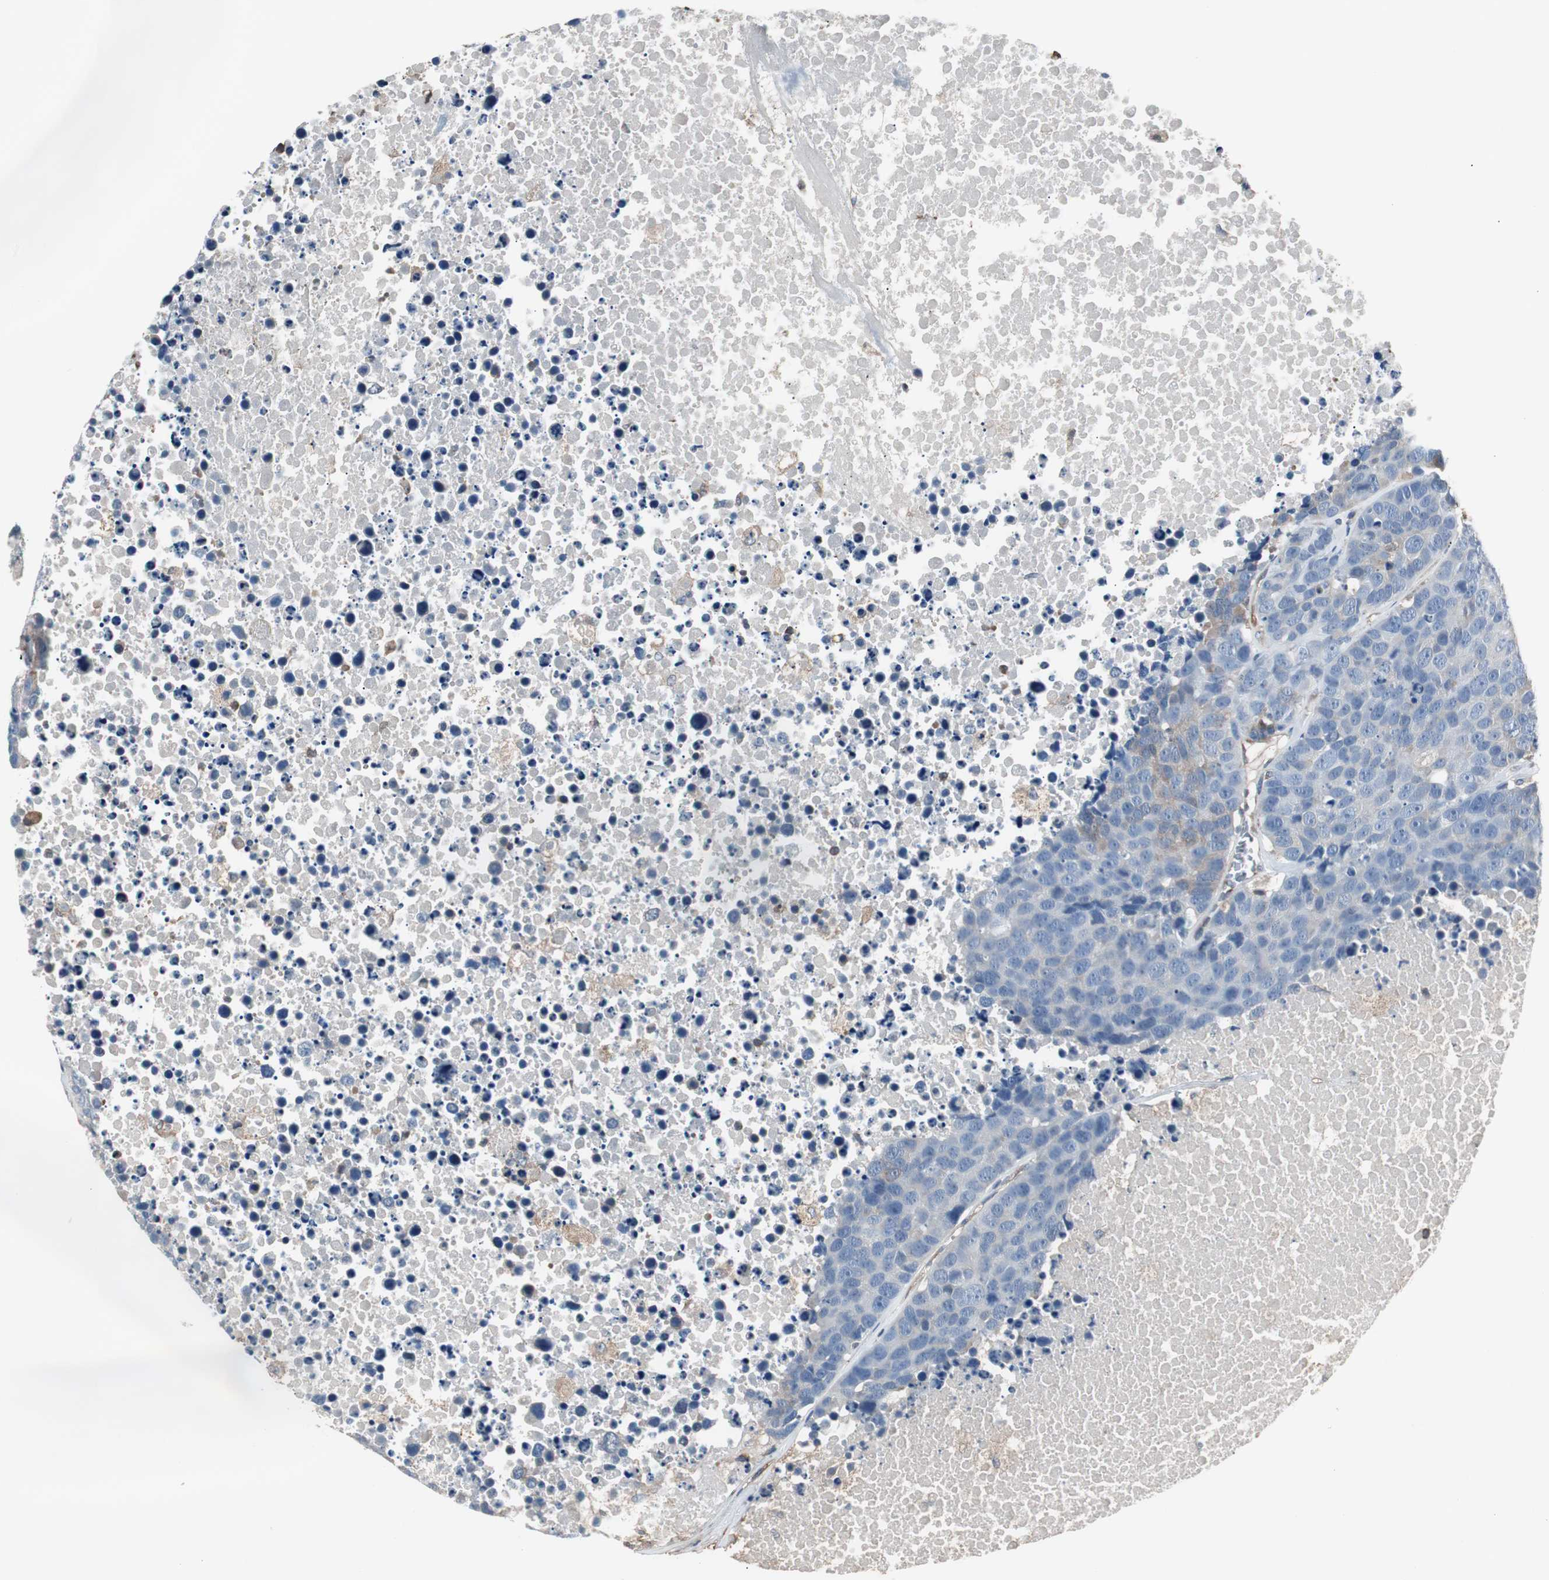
{"staining": {"intensity": "weak", "quantity": "<25%", "location": "cytoplasmic/membranous"}, "tissue": "carcinoid", "cell_type": "Tumor cells", "image_type": "cancer", "snomed": [{"axis": "morphology", "description": "Carcinoid, malignant, NOS"}, {"axis": "topography", "description": "Lung"}], "caption": "This histopathology image is of malignant carcinoid stained with immunohistochemistry (IHC) to label a protein in brown with the nuclei are counter-stained blue. There is no staining in tumor cells.", "gene": "CAPNS1", "patient": {"sex": "male", "age": 60}}